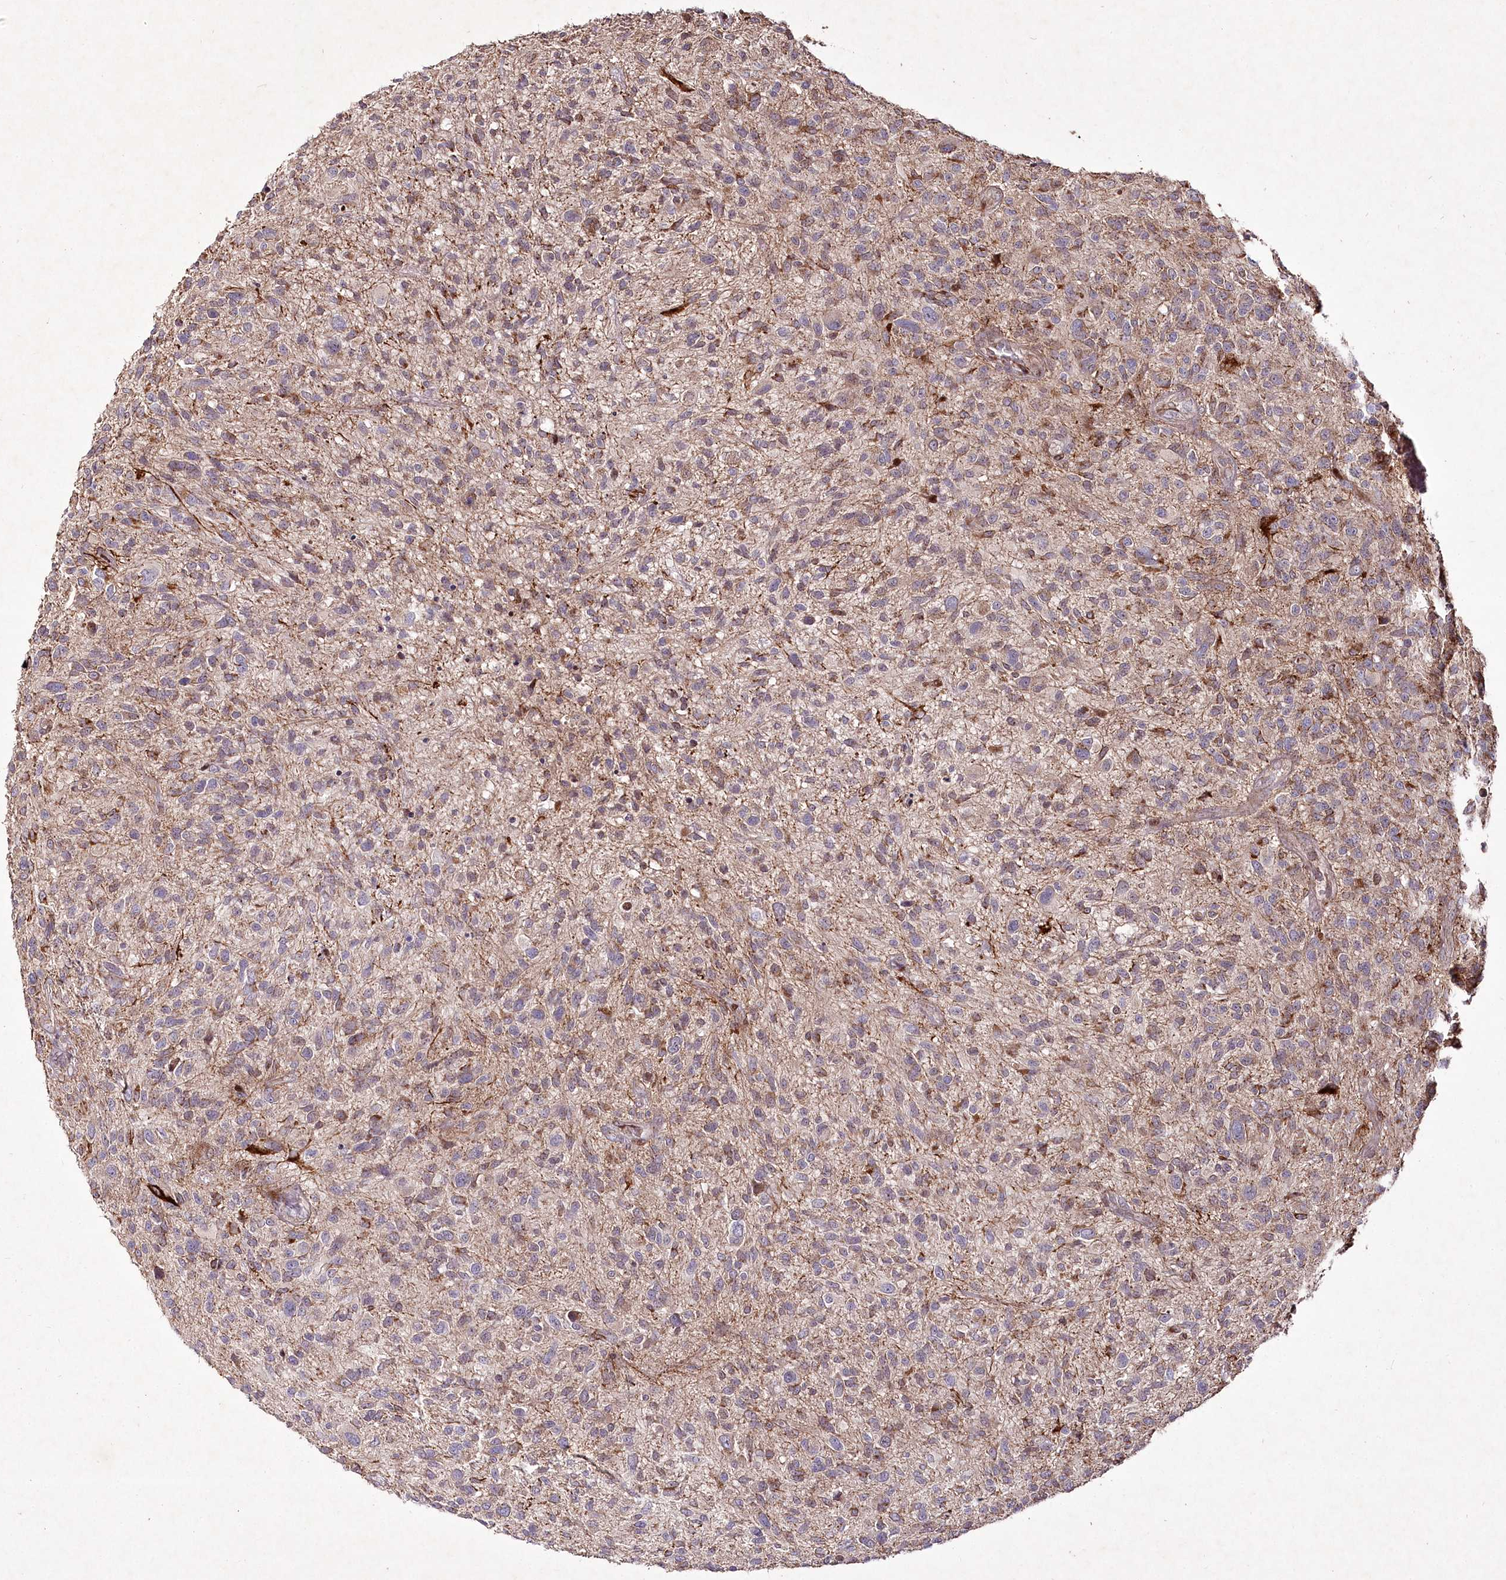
{"staining": {"intensity": "weak", "quantity": "<25%", "location": "cytoplasmic/membranous"}, "tissue": "glioma", "cell_type": "Tumor cells", "image_type": "cancer", "snomed": [{"axis": "morphology", "description": "Glioma, malignant, High grade"}, {"axis": "topography", "description": "Brain"}], "caption": "High power microscopy photomicrograph of an immunohistochemistry (IHC) image of malignant high-grade glioma, revealing no significant expression in tumor cells.", "gene": "PSTK", "patient": {"sex": "male", "age": 47}}